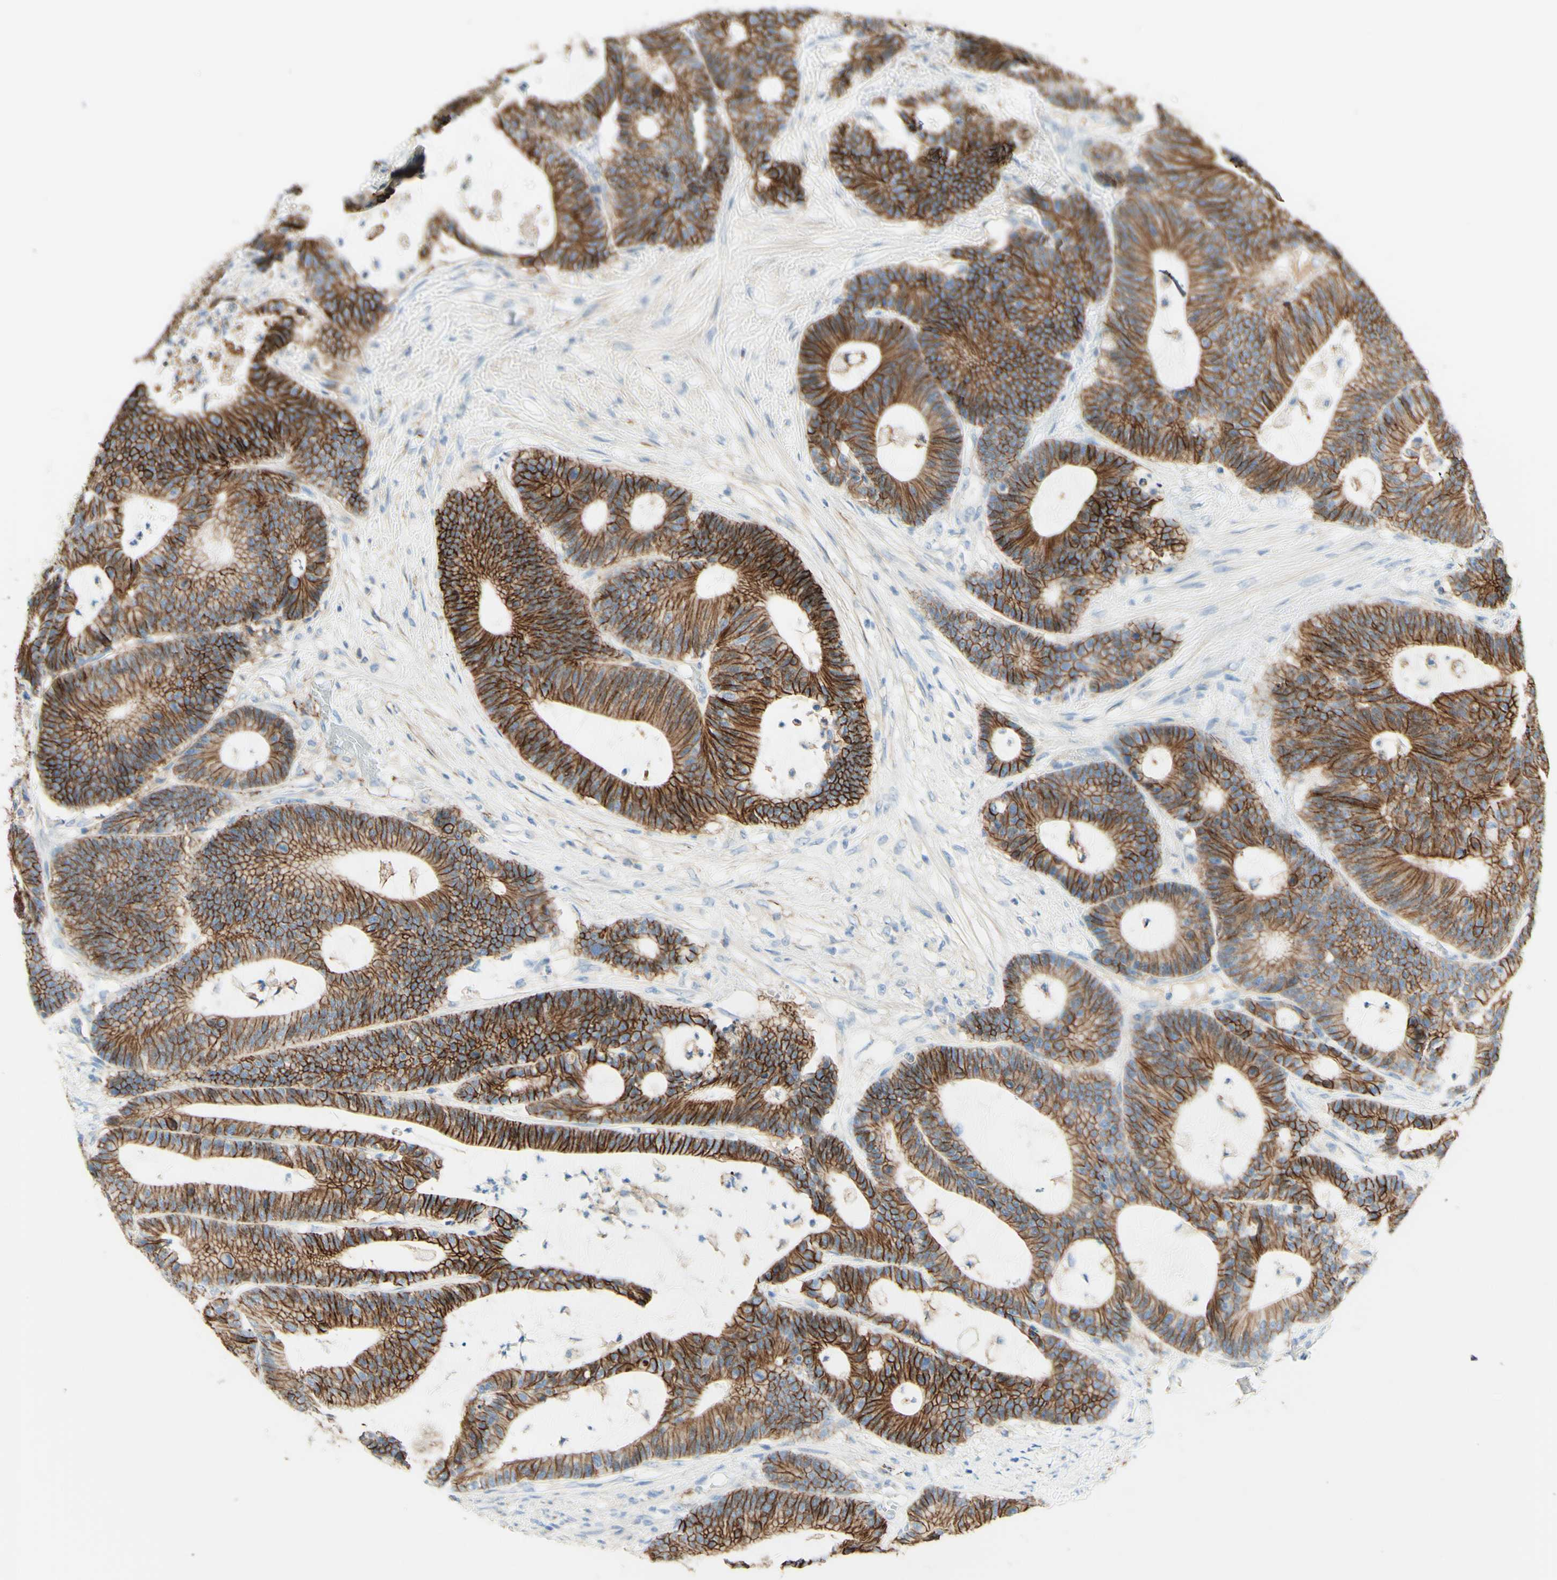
{"staining": {"intensity": "strong", "quantity": ">75%", "location": "cytoplasmic/membranous"}, "tissue": "colorectal cancer", "cell_type": "Tumor cells", "image_type": "cancer", "snomed": [{"axis": "morphology", "description": "Adenocarcinoma, NOS"}, {"axis": "topography", "description": "Colon"}], "caption": "The image demonstrates immunohistochemical staining of adenocarcinoma (colorectal). There is strong cytoplasmic/membranous expression is identified in approximately >75% of tumor cells.", "gene": "ALCAM", "patient": {"sex": "female", "age": 84}}